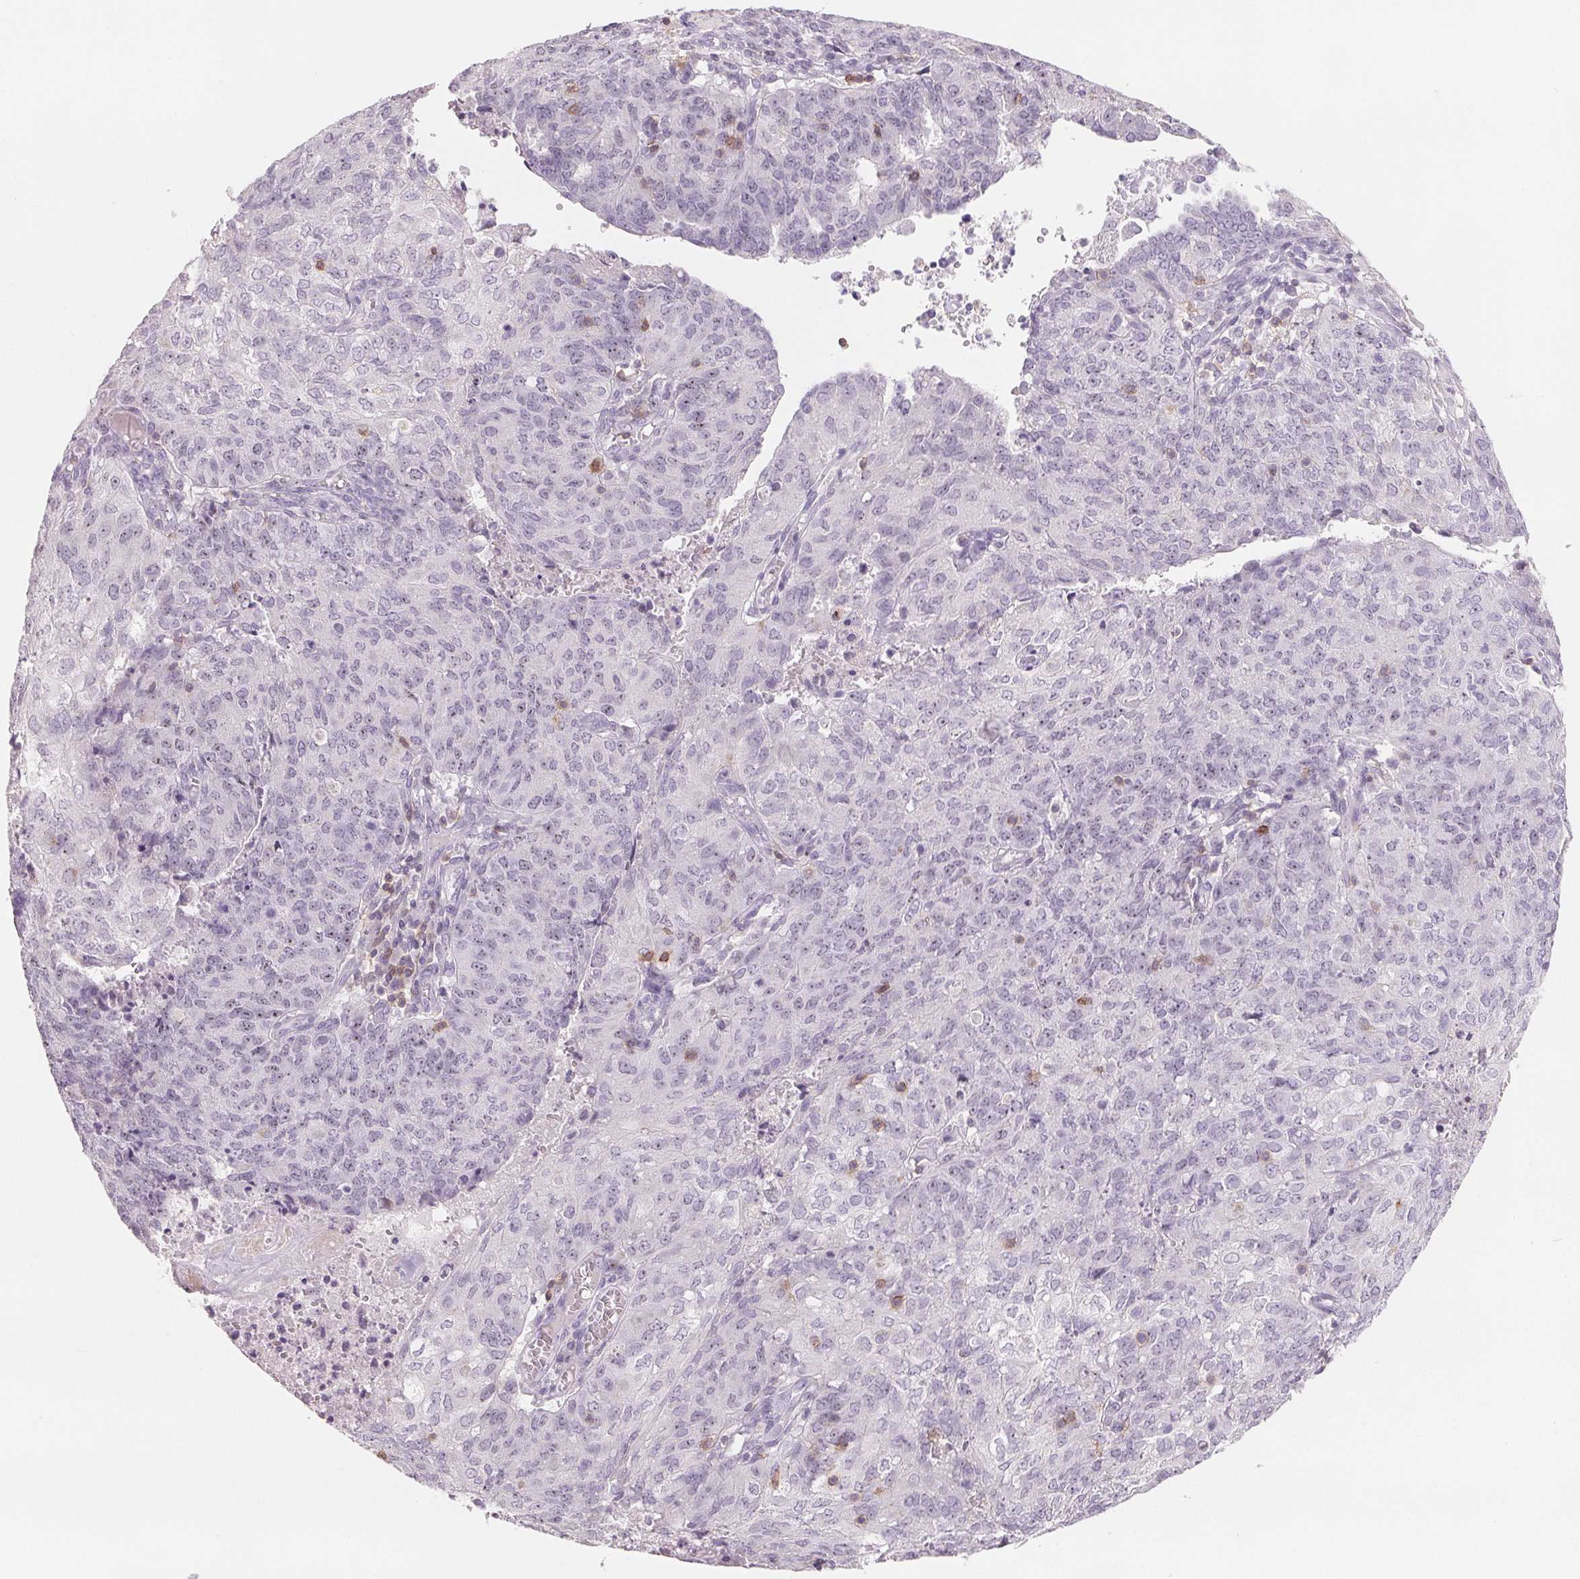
{"staining": {"intensity": "negative", "quantity": "none", "location": "none"}, "tissue": "endometrial cancer", "cell_type": "Tumor cells", "image_type": "cancer", "snomed": [{"axis": "morphology", "description": "Adenocarcinoma, NOS"}, {"axis": "topography", "description": "Endometrium"}], "caption": "A micrograph of human endometrial cancer is negative for staining in tumor cells.", "gene": "CD69", "patient": {"sex": "female", "age": 82}}